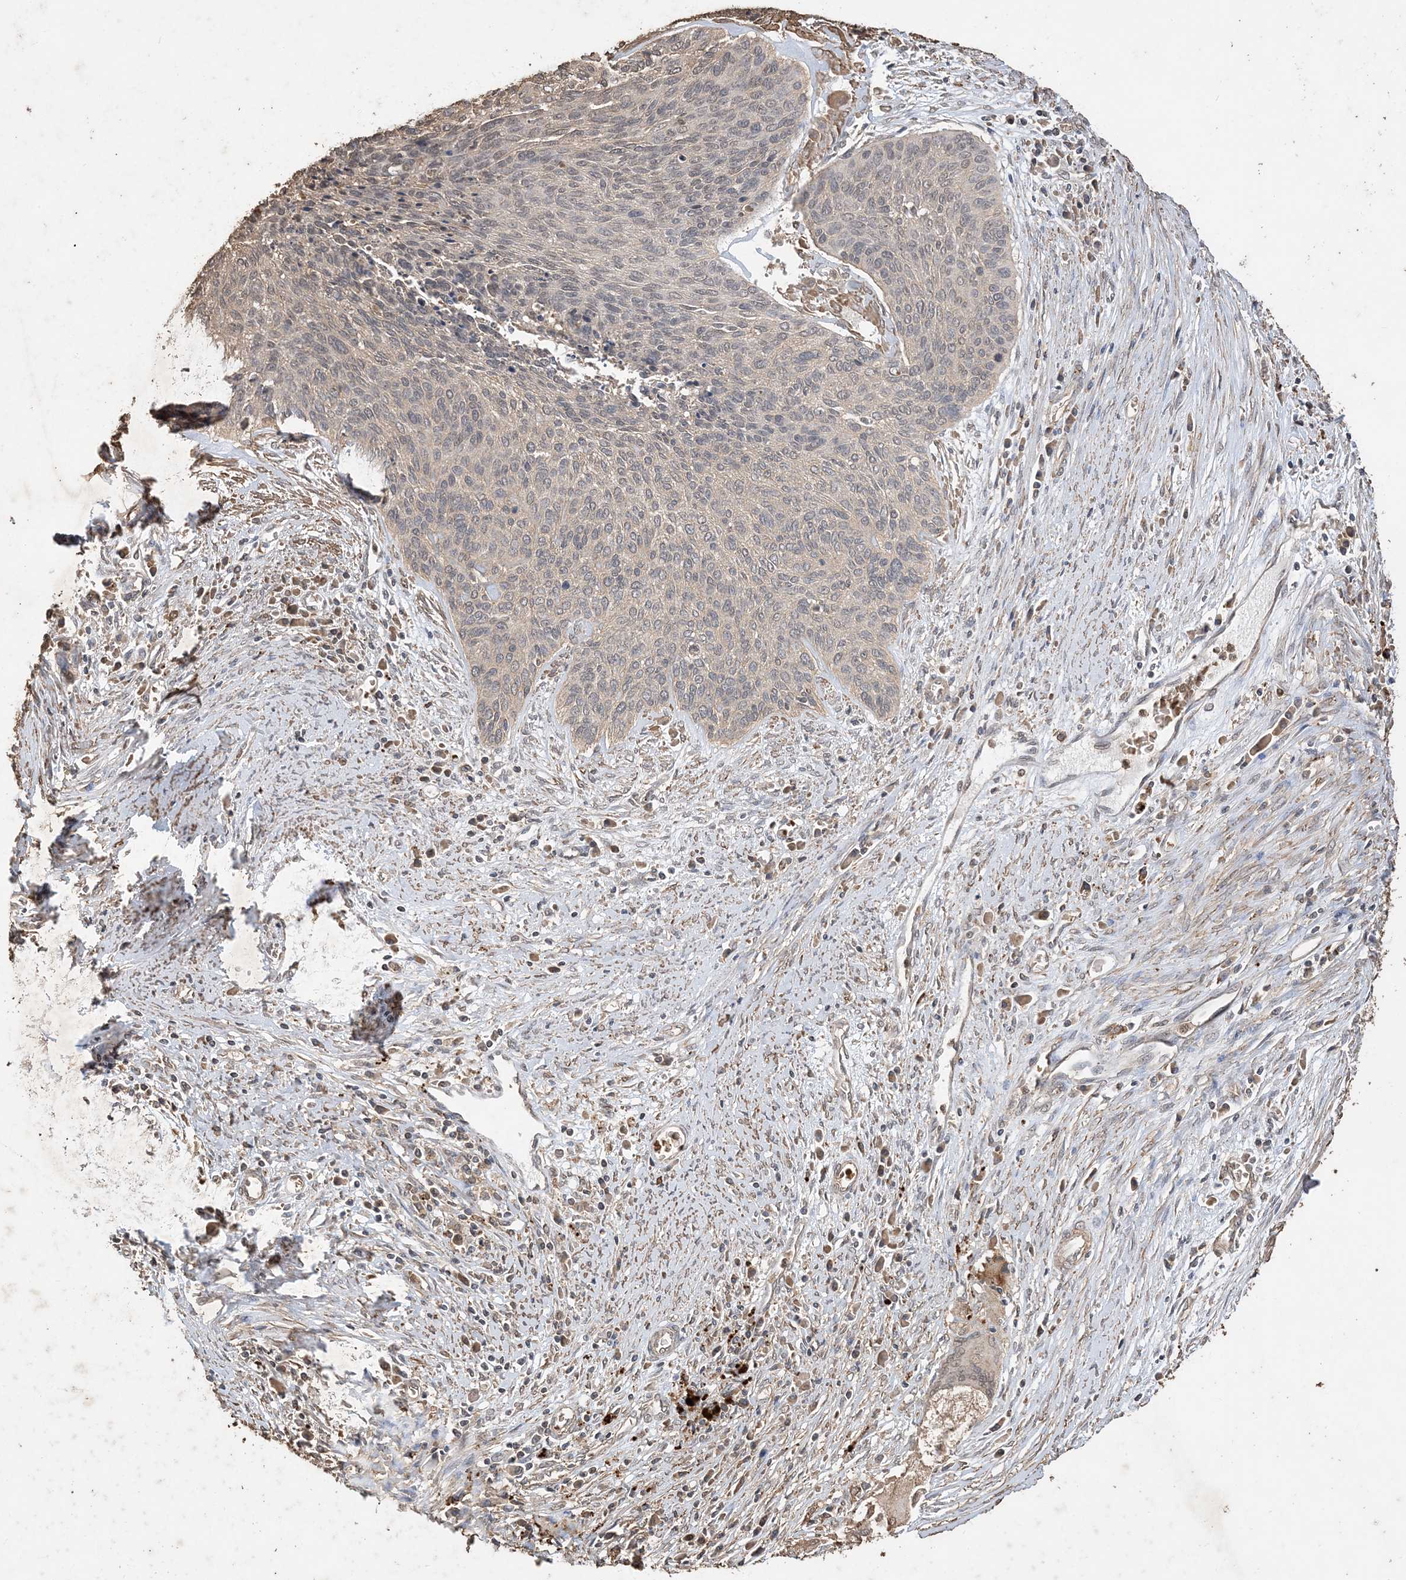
{"staining": {"intensity": "negative", "quantity": "none", "location": "none"}, "tissue": "cervical cancer", "cell_type": "Tumor cells", "image_type": "cancer", "snomed": [{"axis": "morphology", "description": "Squamous cell carcinoma, NOS"}, {"axis": "topography", "description": "Cervix"}], "caption": "The IHC micrograph has no significant positivity in tumor cells of cervical cancer tissue.", "gene": "HPS4", "patient": {"sex": "female", "age": 55}}